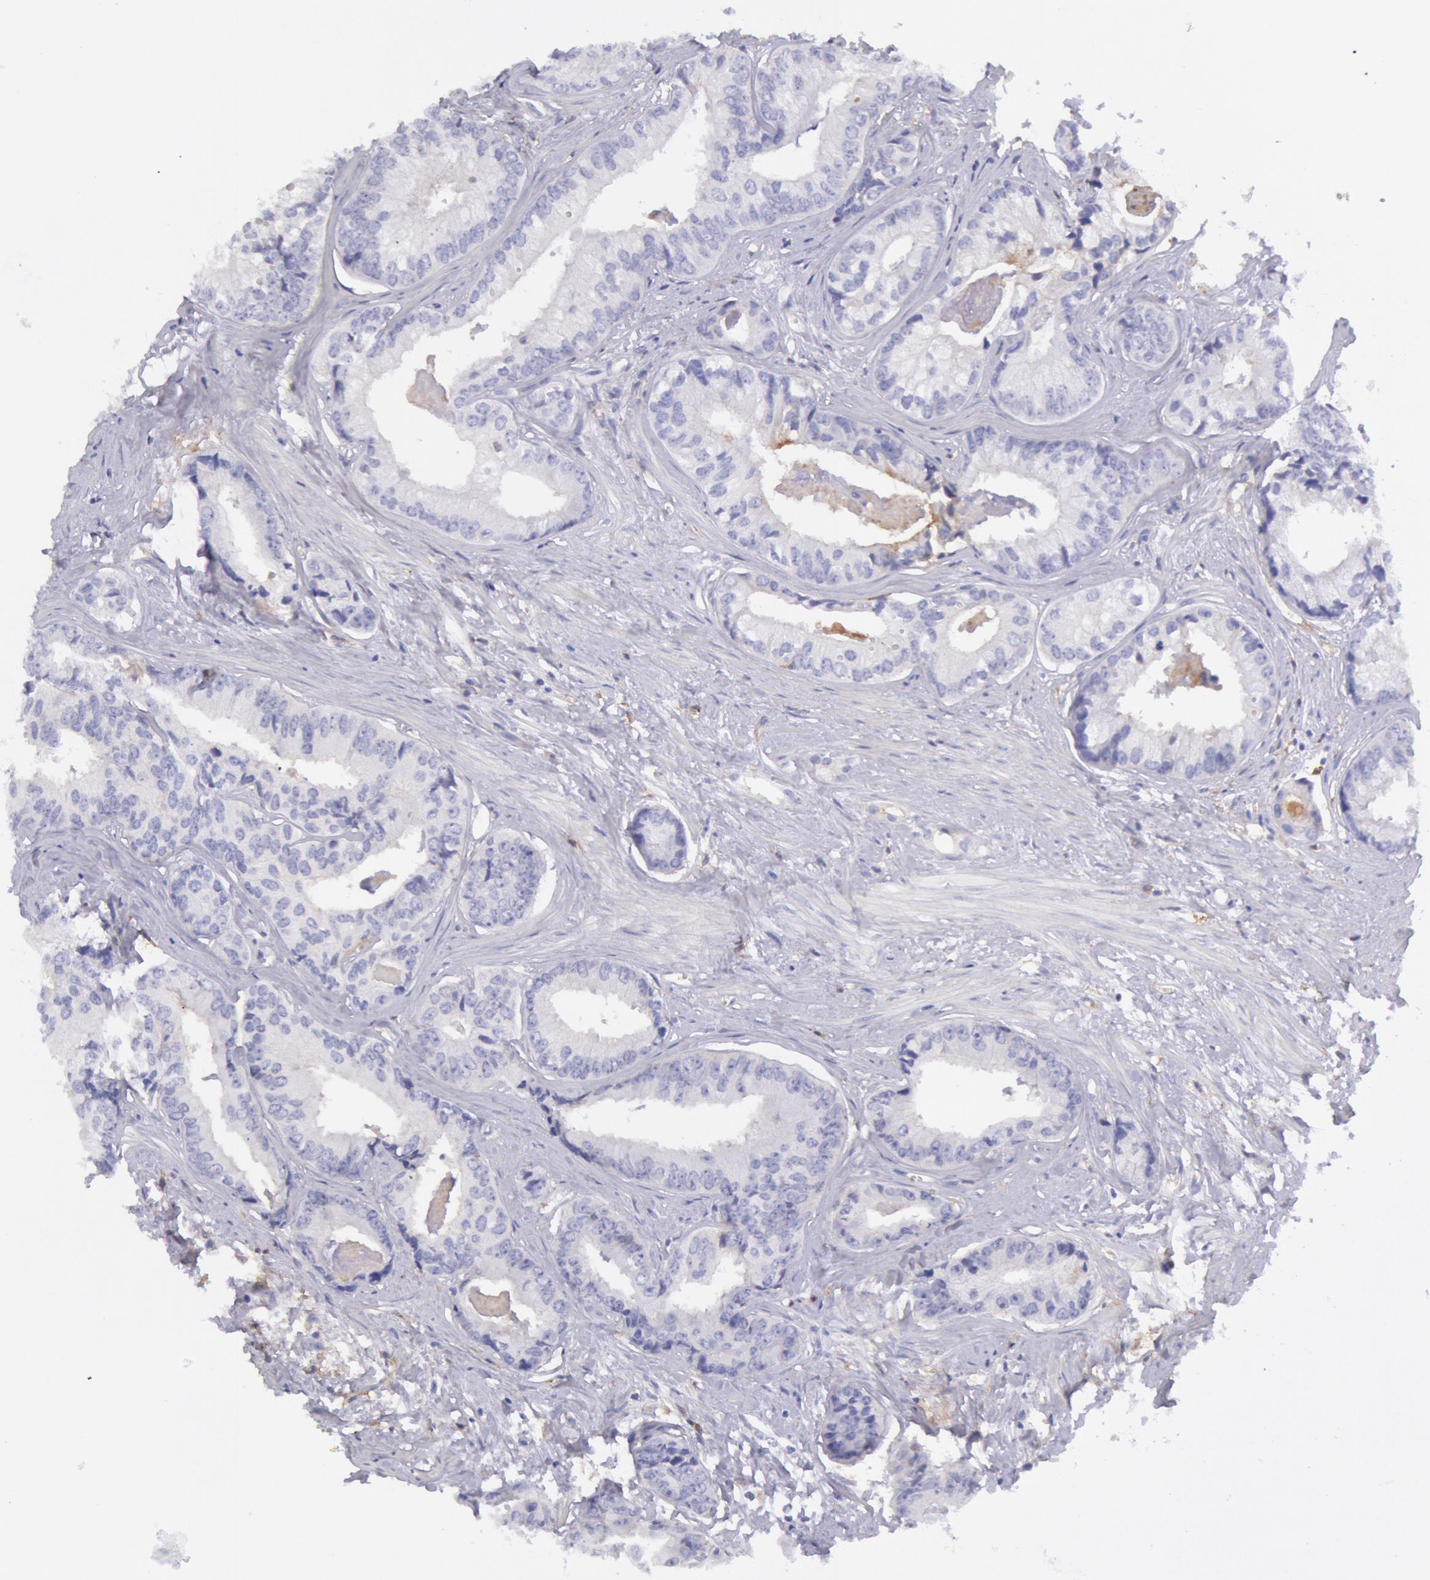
{"staining": {"intensity": "negative", "quantity": "none", "location": "none"}, "tissue": "prostate cancer", "cell_type": "Tumor cells", "image_type": "cancer", "snomed": [{"axis": "morphology", "description": "Adenocarcinoma, High grade"}, {"axis": "topography", "description": "Prostate"}], "caption": "IHC of human high-grade adenocarcinoma (prostate) shows no staining in tumor cells.", "gene": "LYN", "patient": {"sex": "male", "age": 56}}